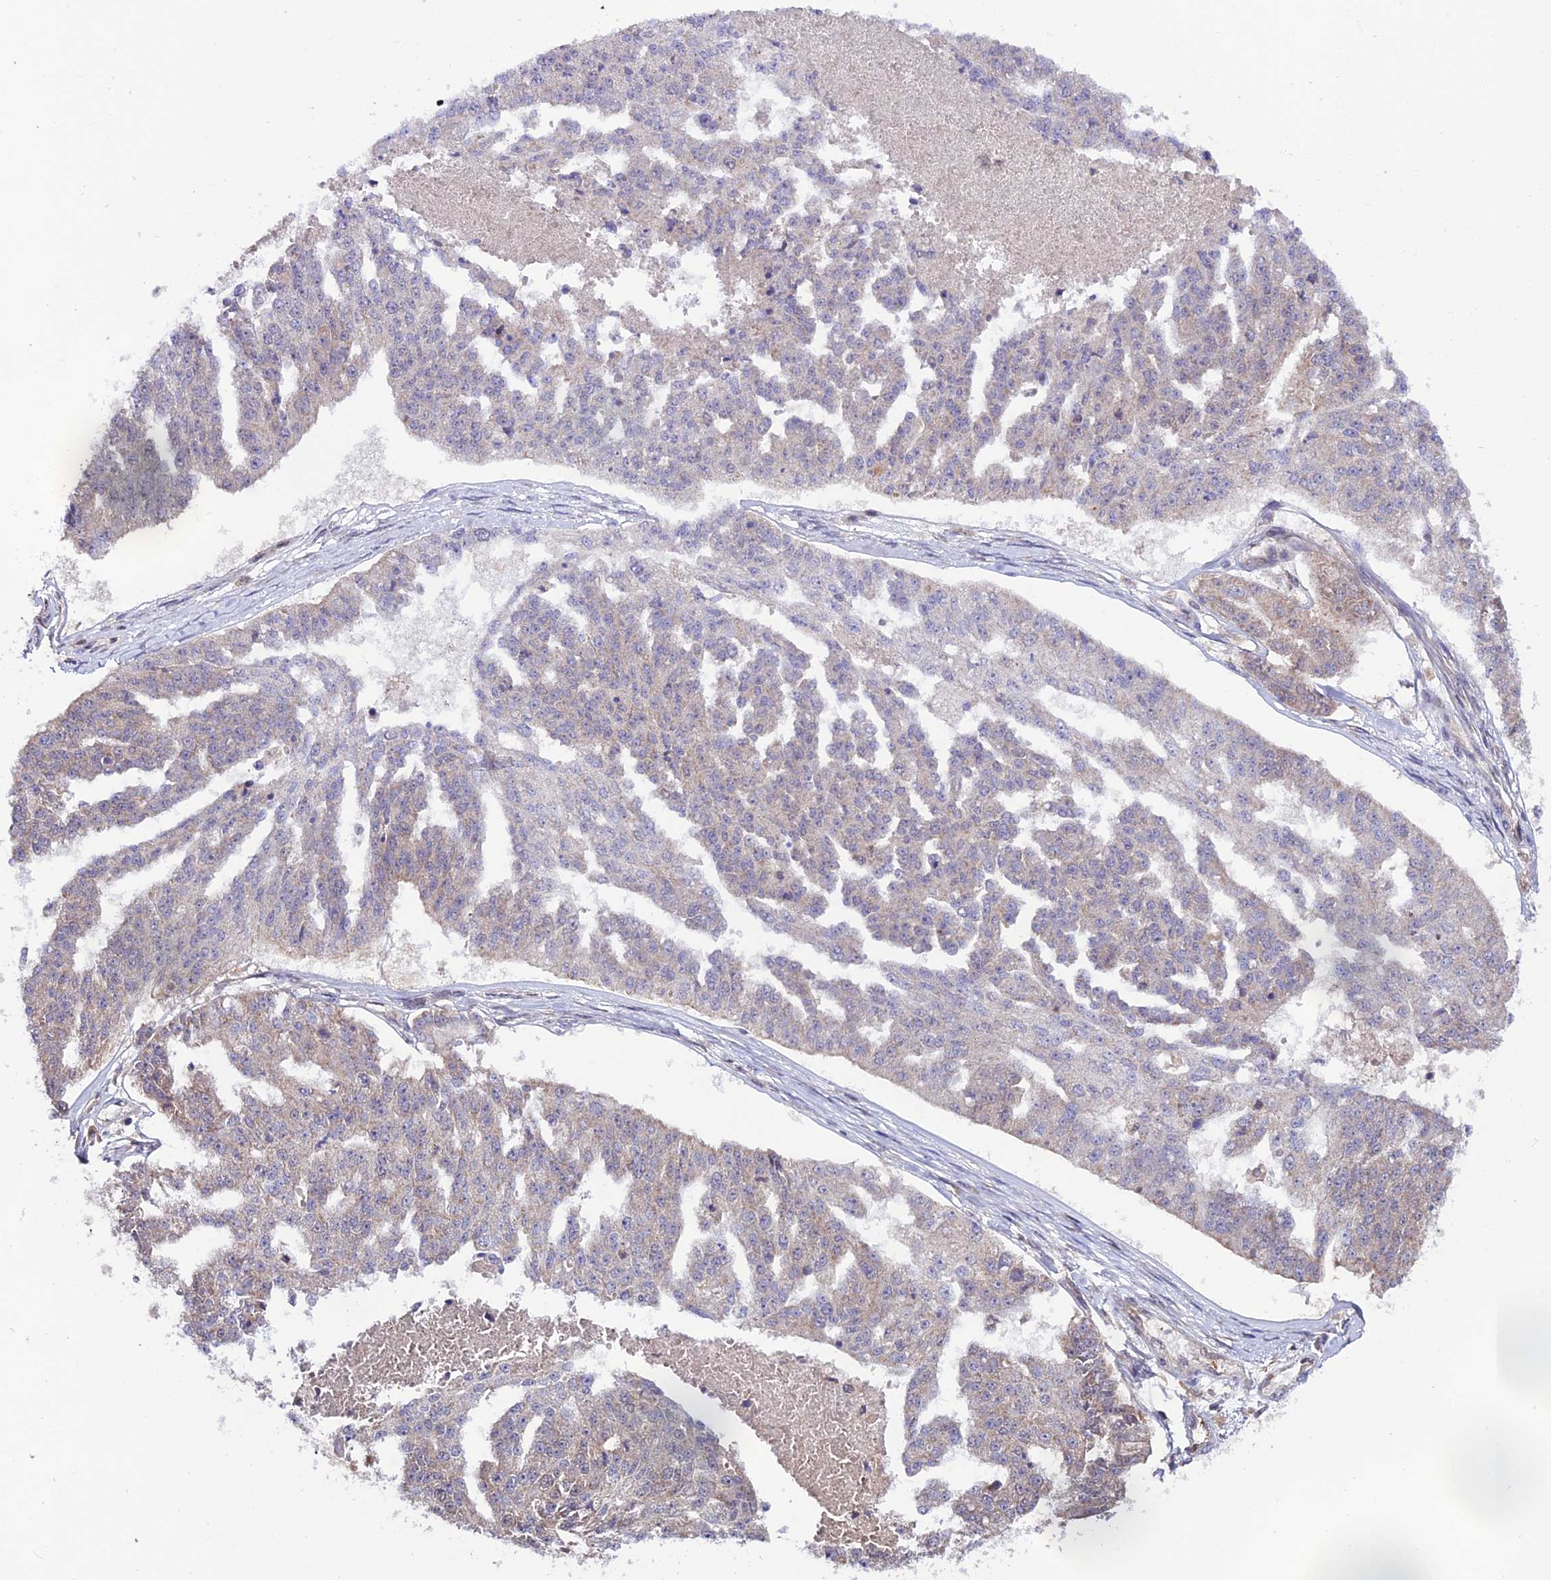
{"staining": {"intensity": "negative", "quantity": "none", "location": "none"}, "tissue": "ovarian cancer", "cell_type": "Tumor cells", "image_type": "cancer", "snomed": [{"axis": "morphology", "description": "Cystadenocarcinoma, serous, NOS"}, {"axis": "topography", "description": "Ovary"}], "caption": "Immunohistochemistry of human ovarian cancer shows no staining in tumor cells.", "gene": "TRIM40", "patient": {"sex": "female", "age": 58}}